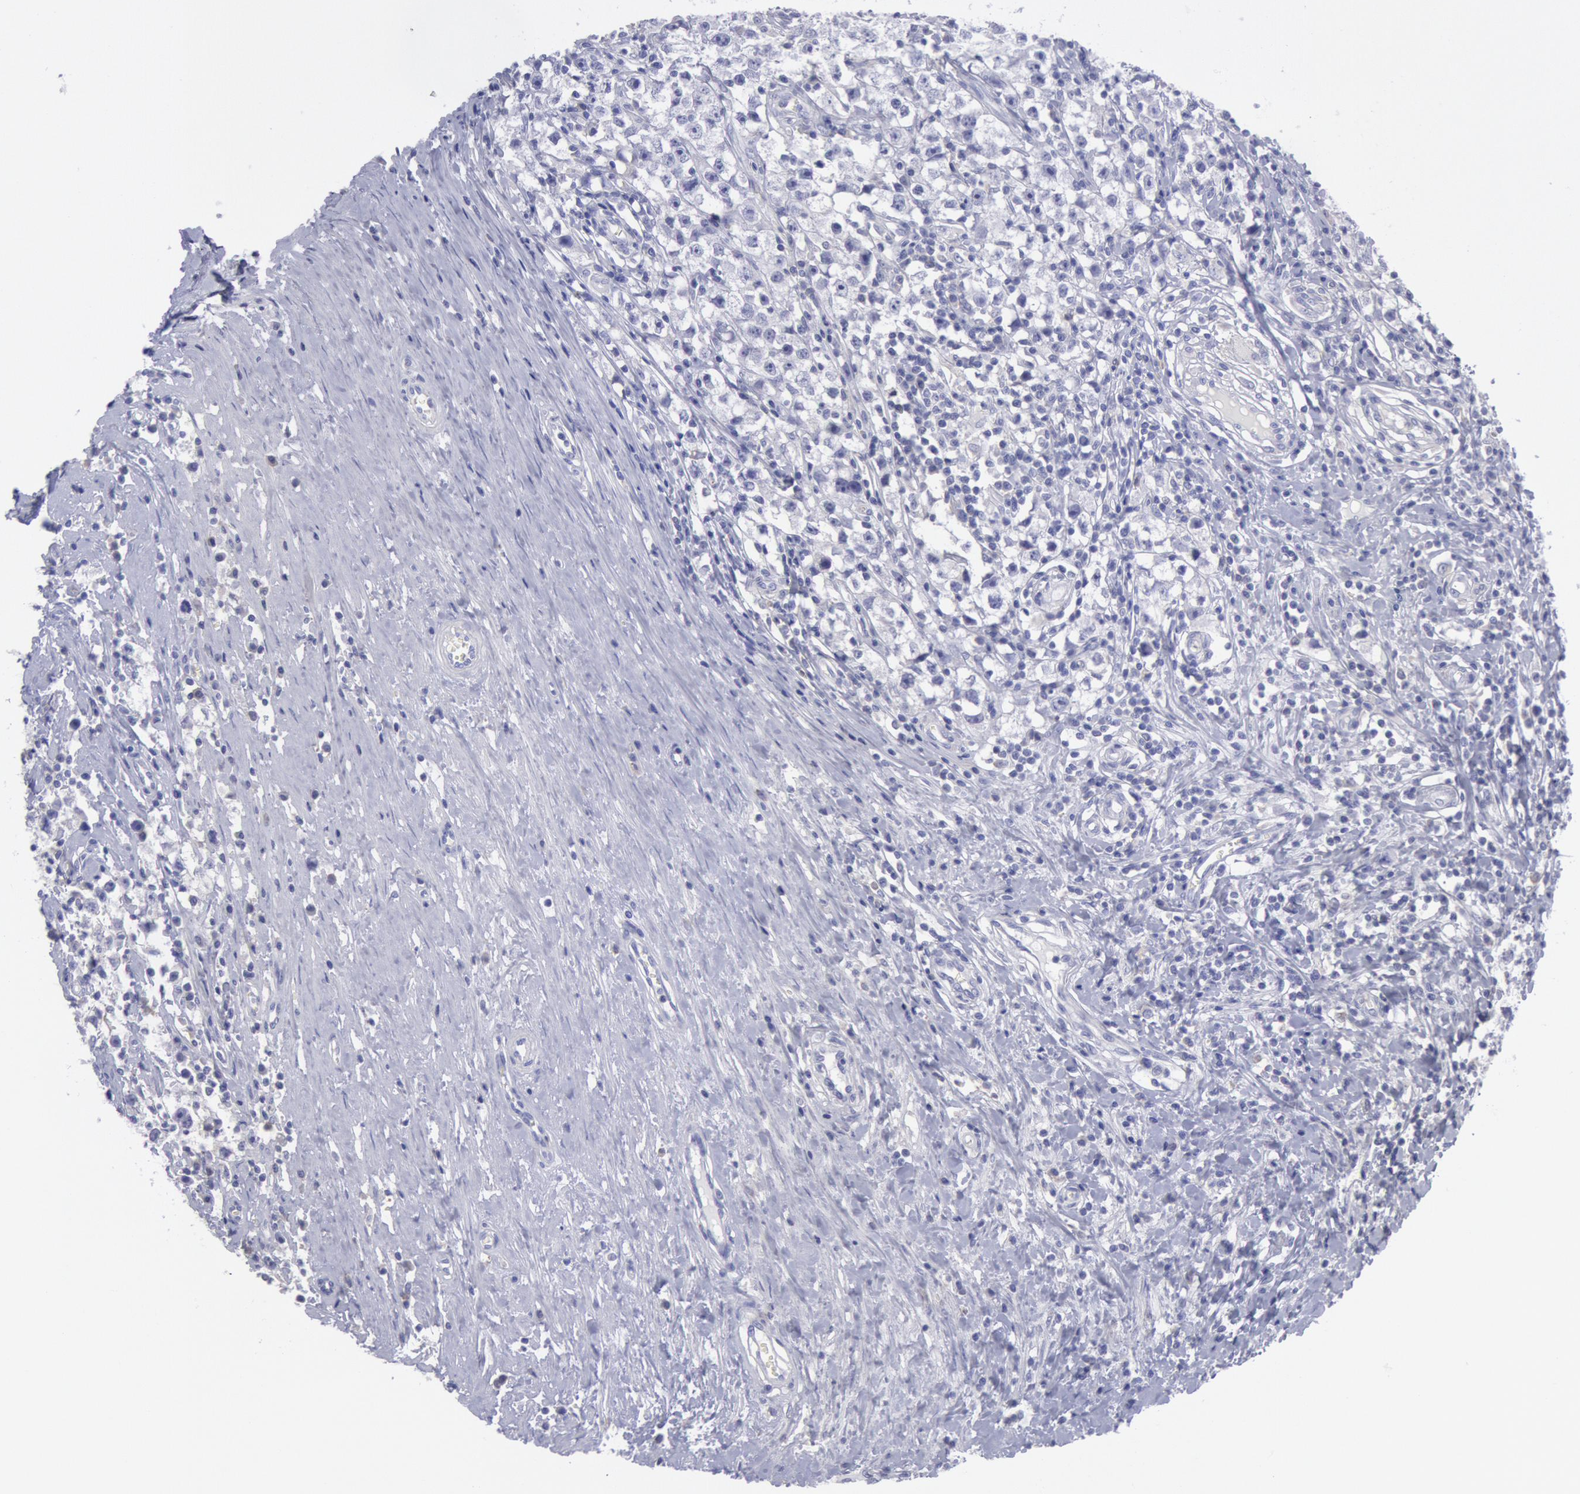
{"staining": {"intensity": "negative", "quantity": "none", "location": "none"}, "tissue": "testis cancer", "cell_type": "Tumor cells", "image_type": "cancer", "snomed": [{"axis": "morphology", "description": "Seminoma, NOS"}, {"axis": "topography", "description": "Testis"}], "caption": "DAB (3,3'-diaminobenzidine) immunohistochemical staining of human testis cancer (seminoma) shows no significant staining in tumor cells.", "gene": "MYH7", "patient": {"sex": "male", "age": 35}}